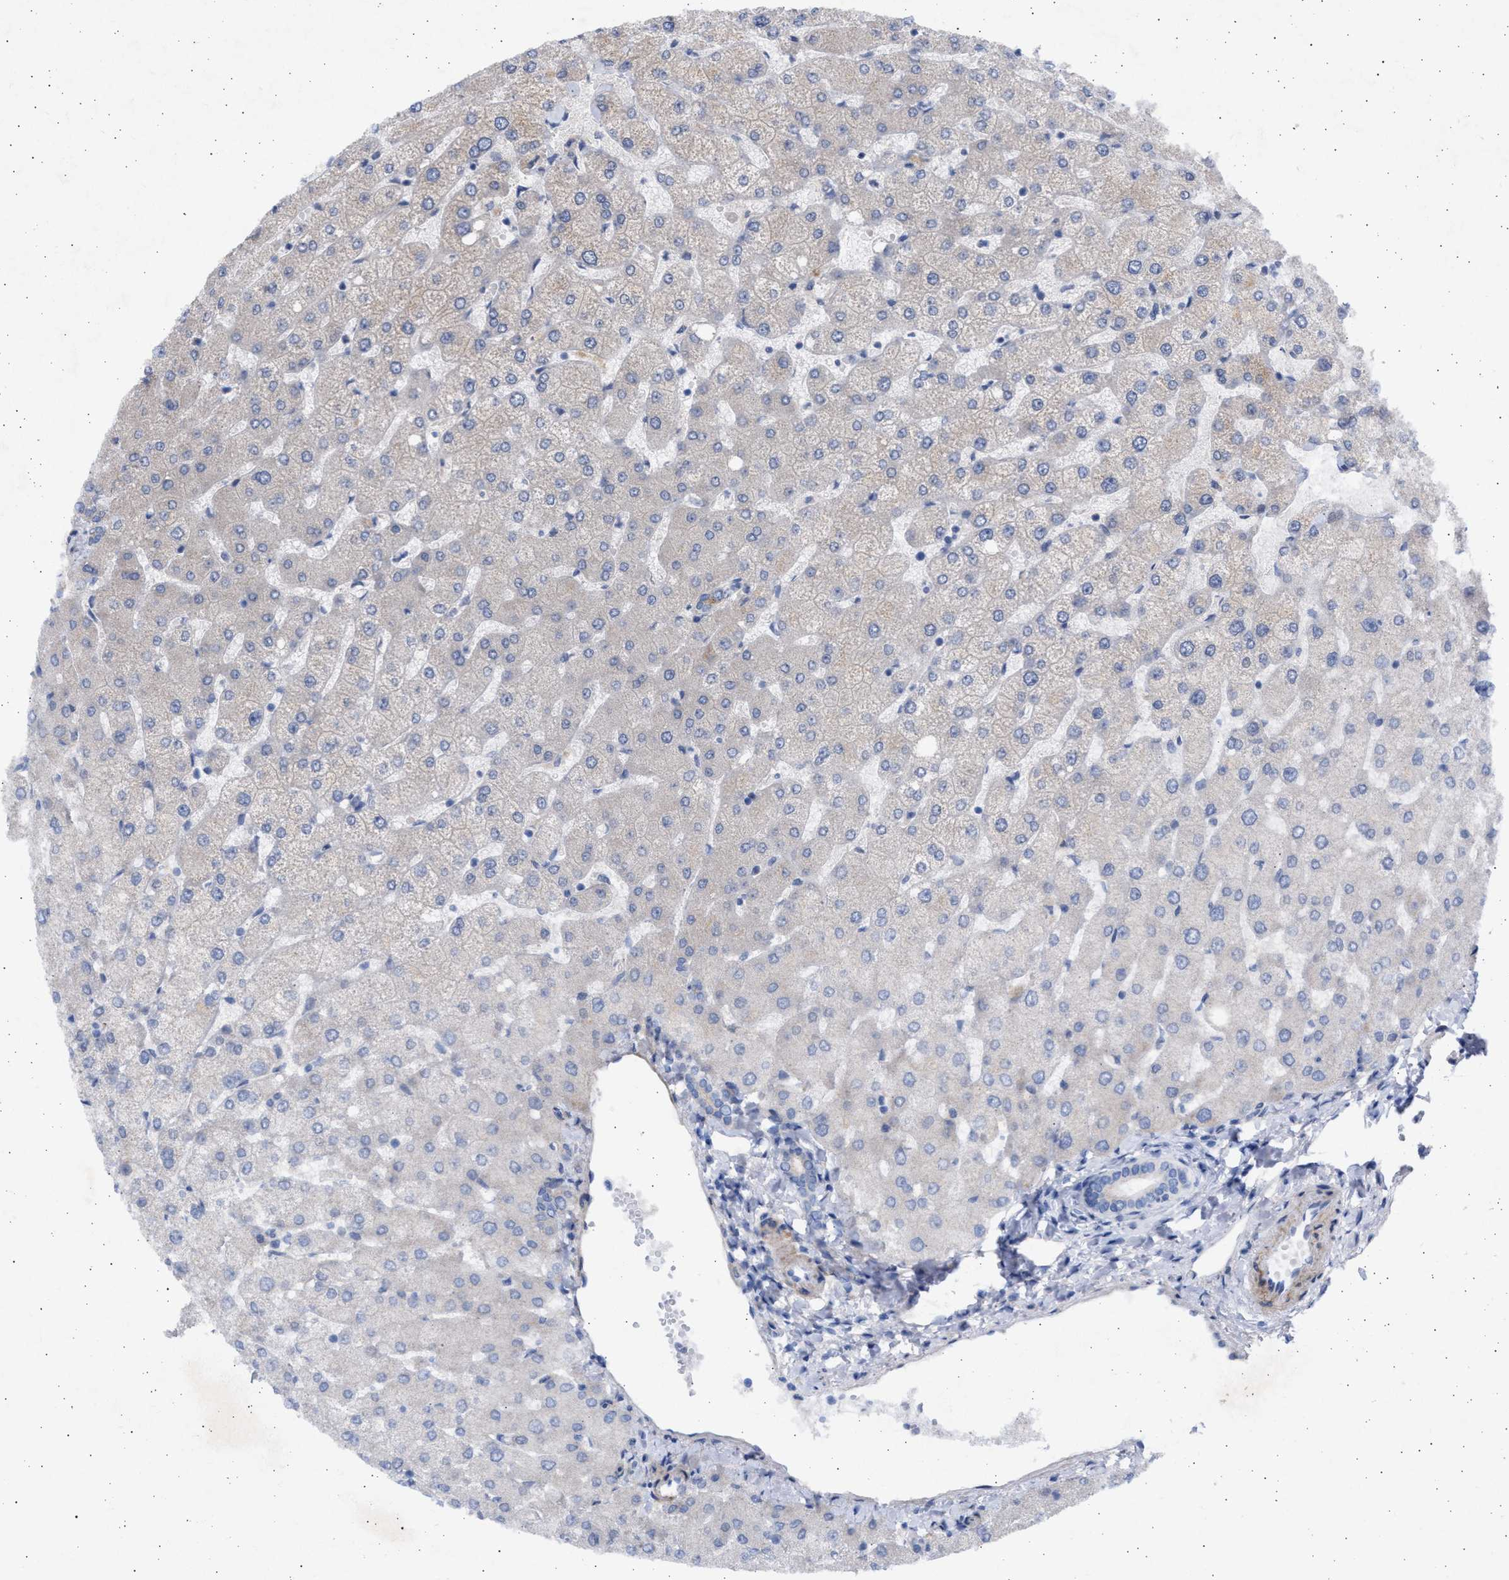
{"staining": {"intensity": "negative", "quantity": "none", "location": "none"}, "tissue": "liver", "cell_type": "Cholangiocytes", "image_type": "normal", "snomed": [{"axis": "morphology", "description": "Normal tissue, NOS"}, {"axis": "topography", "description": "Liver"}], "caption": "Histopathology image shows no significant protein expression in cholangiocytes of unremarkable liver.", "gene": "NBR1", "patient": {"sex": "female", "age": 54}}